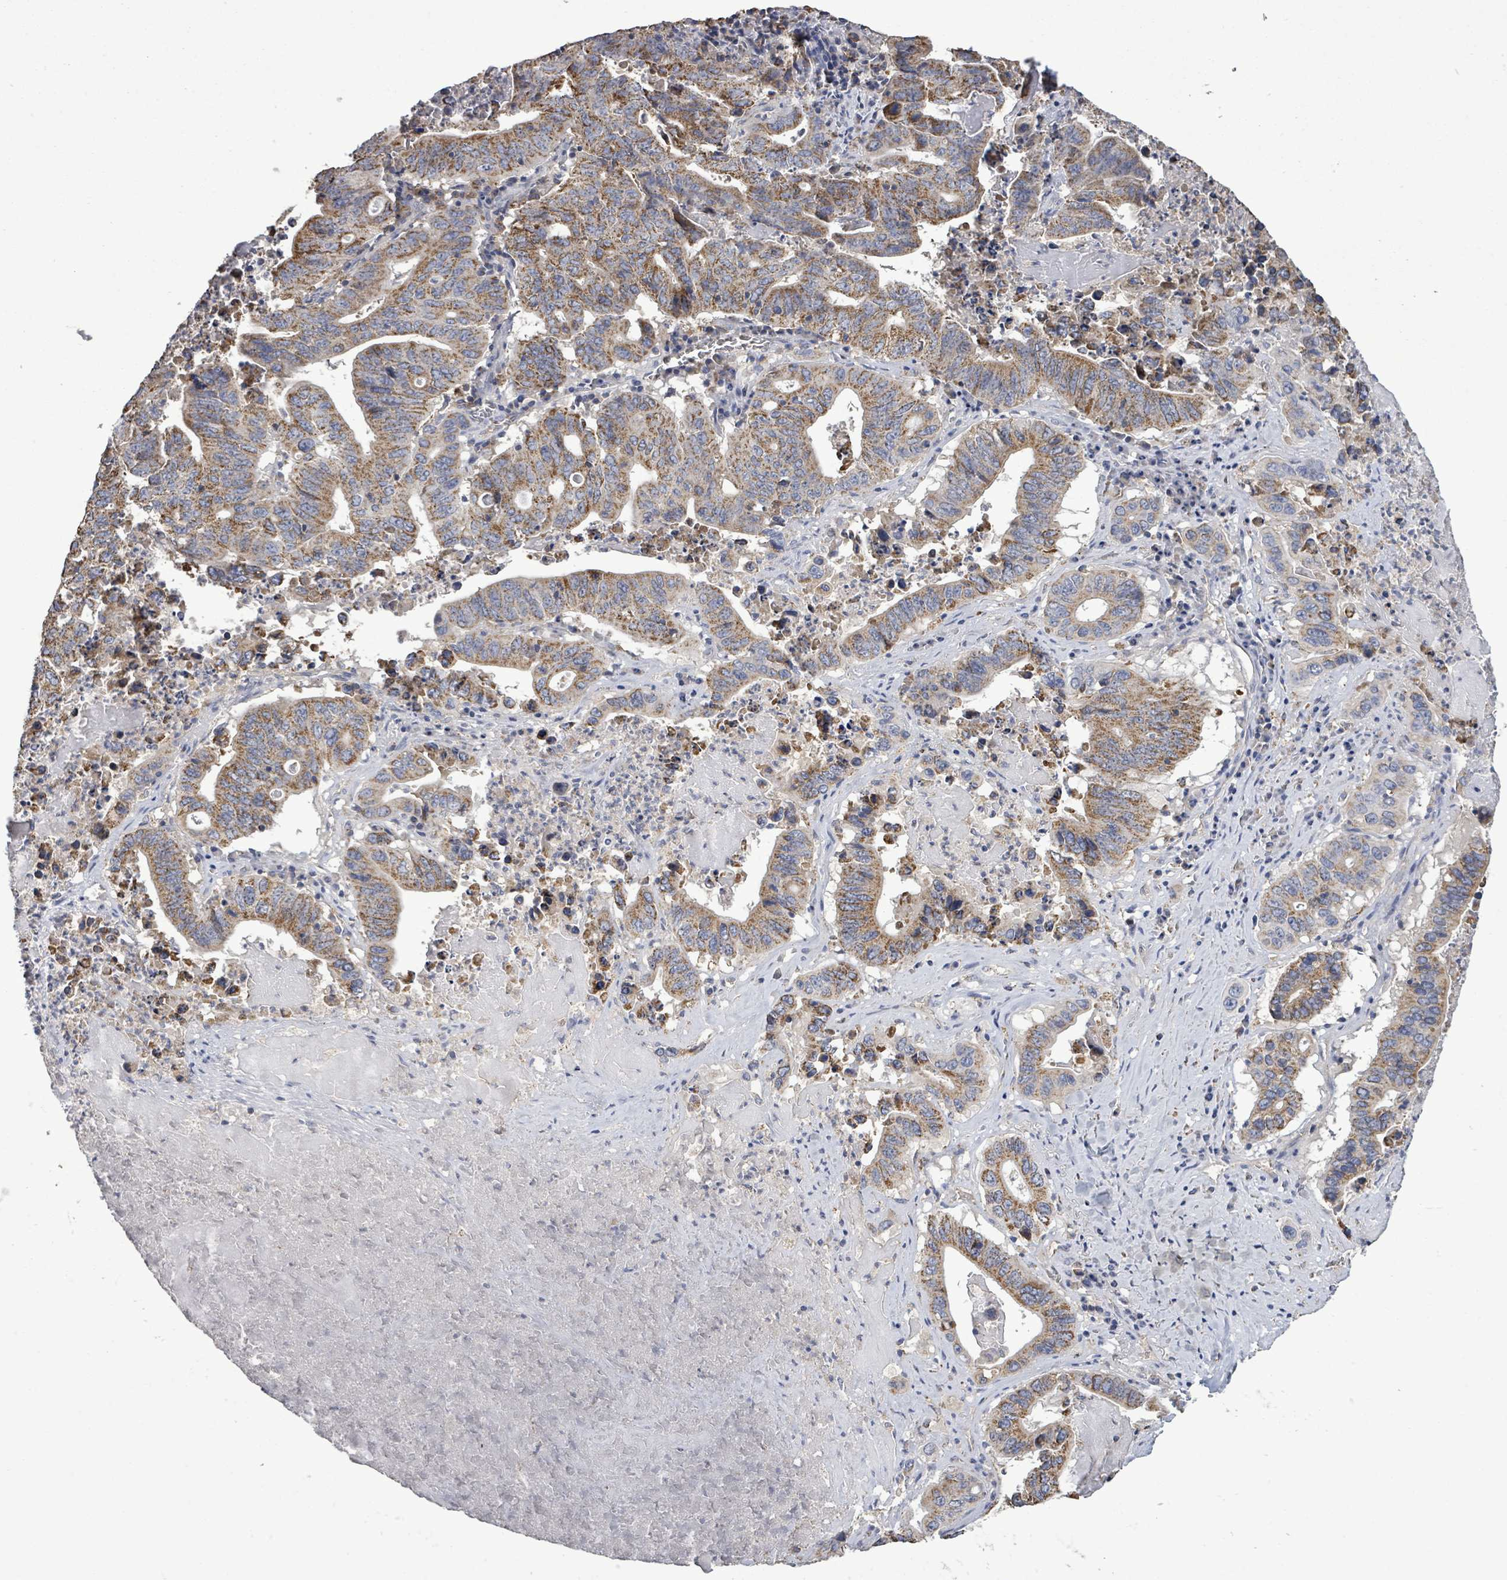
{"staining": {"intensity": "moderate", "quantity": ">75%", "location": "cytoplasmic/membranous"}, "tissue": "lung cancer", "cell_type": "Tumor cells", "image_type": "cancer", "snomed": [{"axis": "morphology", "description": "Adenocarcinoma, NOS"}, {"axis": "topography", "description": "Lung"}], "caption": "Moderate cytoplasmic/membranous expression is present in about >75% of tumor cells in lung cancer.", "gene": "MTMR12", "patient": {"sex": "female", "age": 60}}